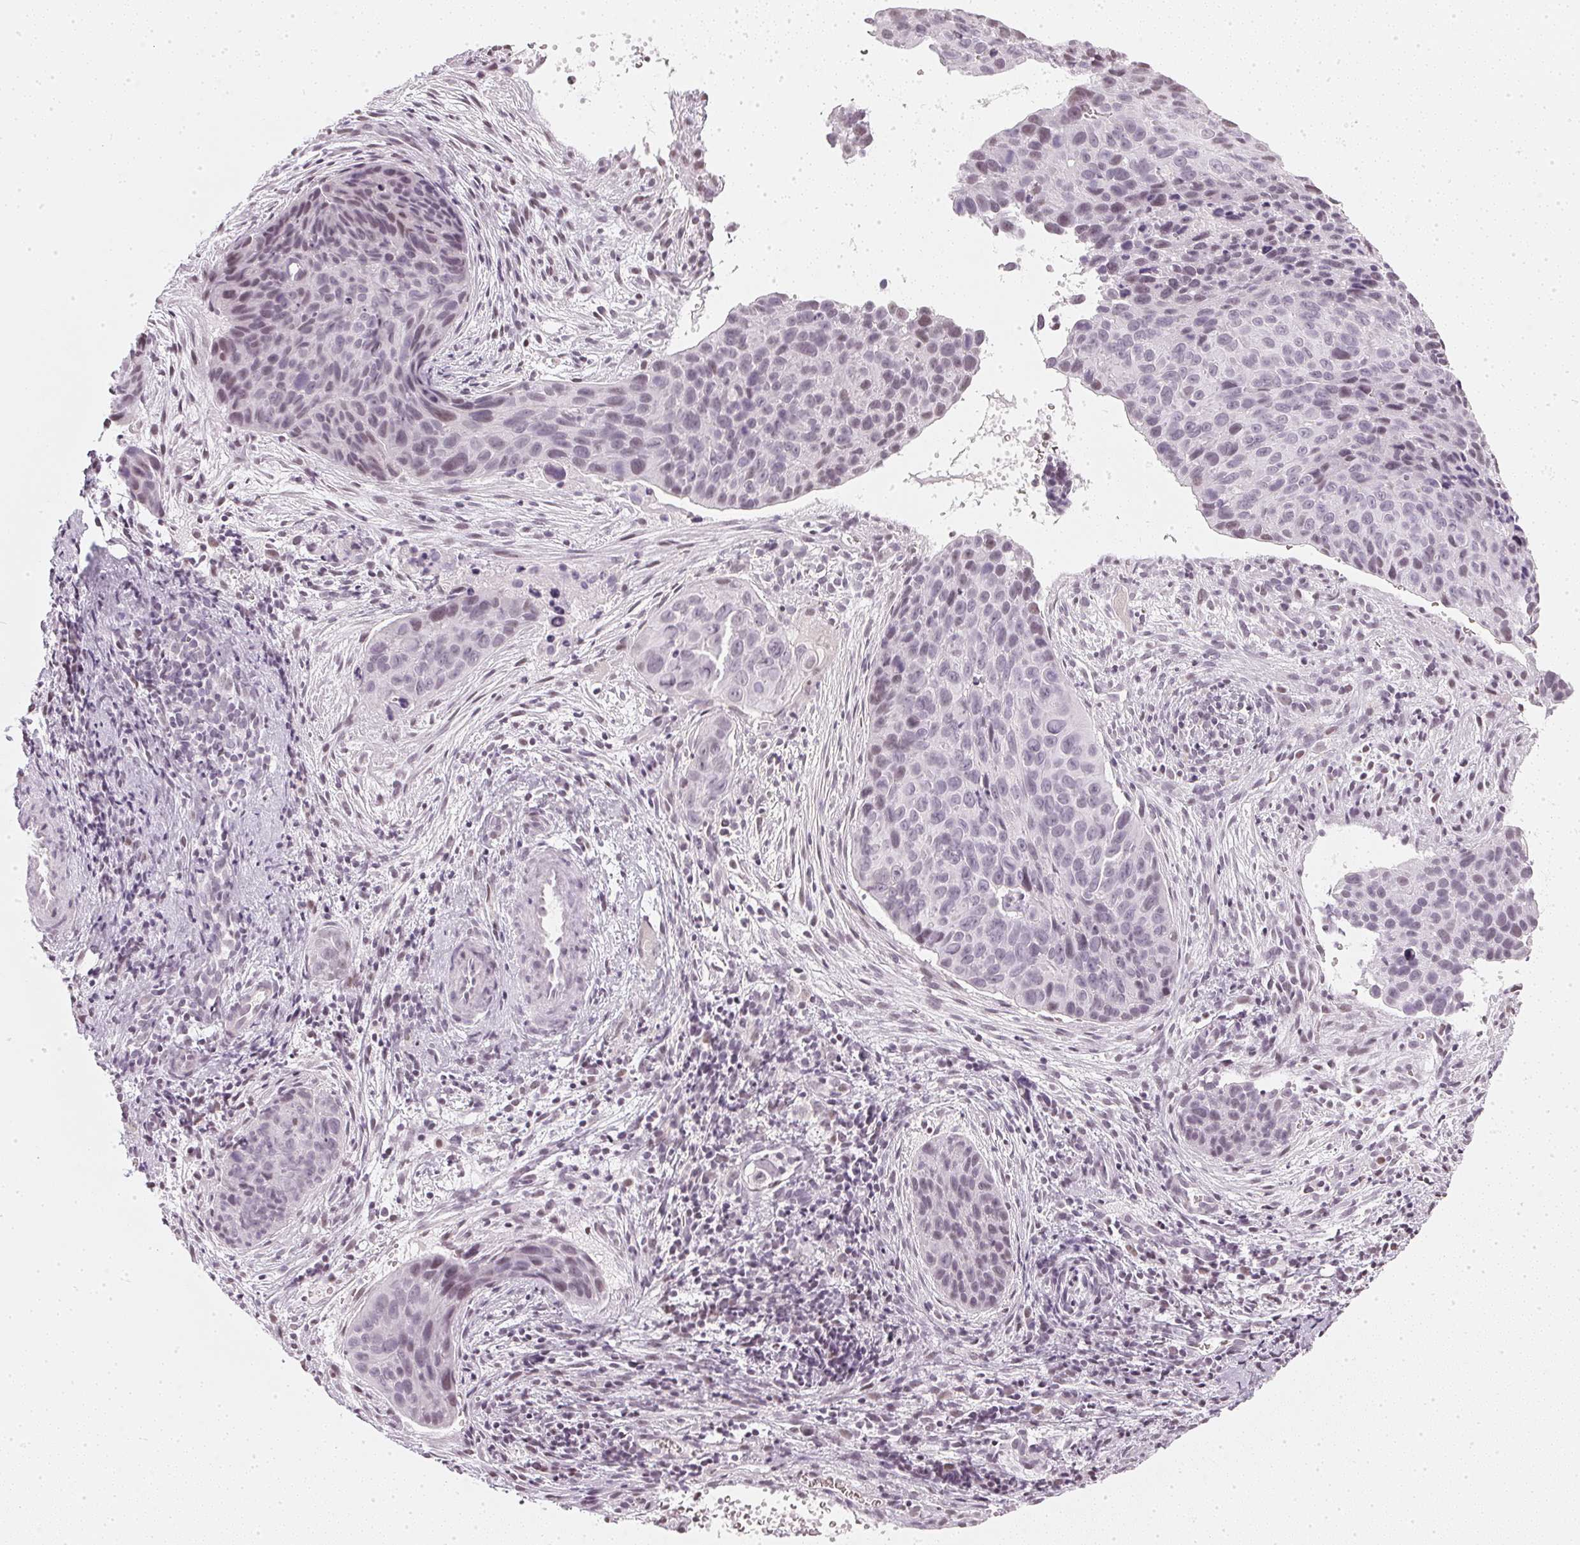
{"staining": {"intensity": "weak", "quantity": "<25%", "location": "nuclear"}, "tissue": "cervical cancer", "cell_type": "Tumor cells", "image_type": "cancer", "snomed": [{"axis": "morphology", "description": "Squamous cell carcinoma, NOS"}, {"axis": "topography", "description": "Cervix"}], "caption": "This is an IHC image of human cervical cancer. There is no positivity in tumor cells.", "gene": "DNAJC6", "patient": {"sex": "female", "age": 35}}